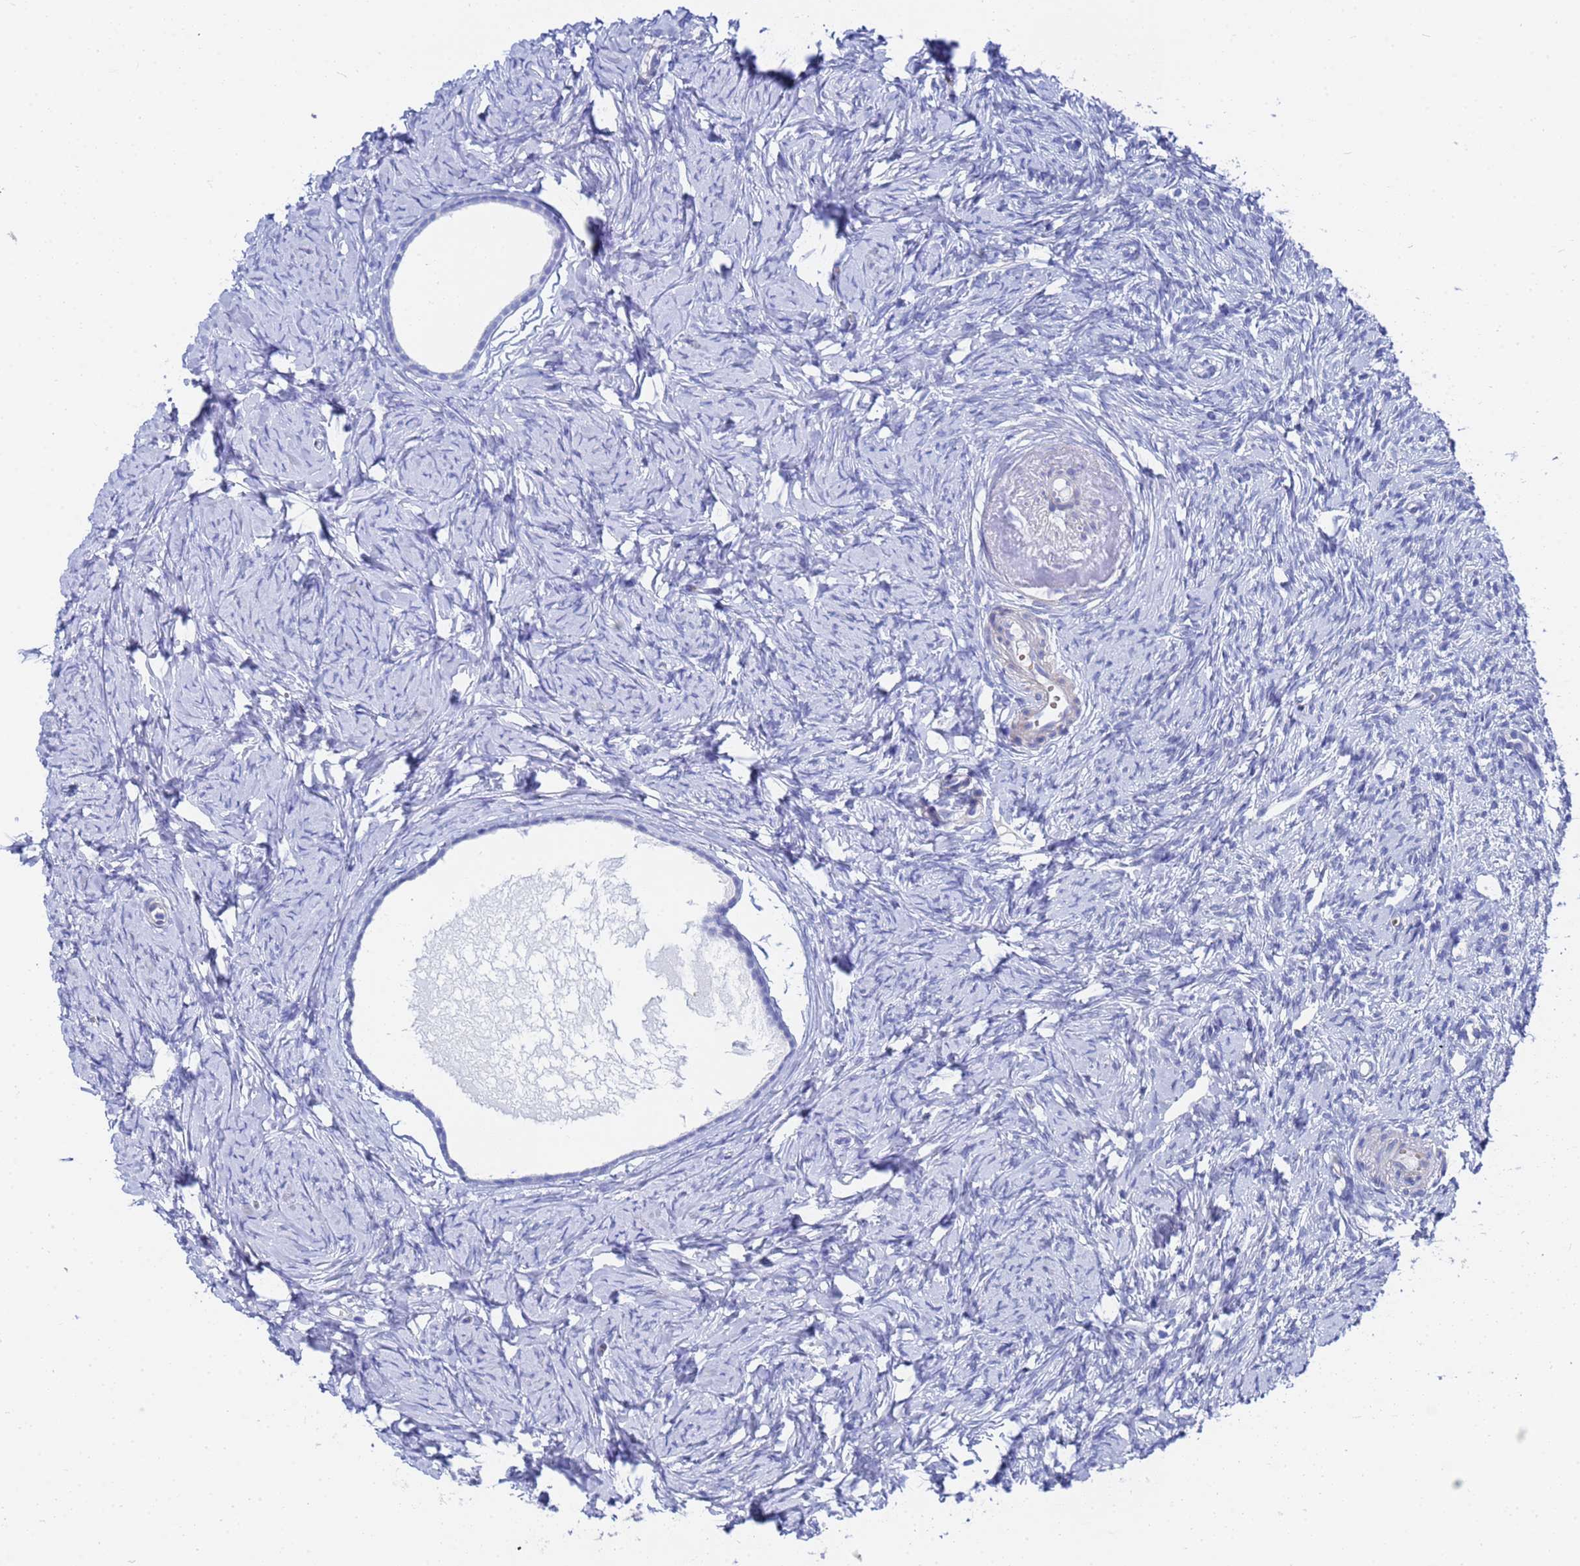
{"staining": {"intensity": "negative", "quantity": "none", "location": "none"}, "tissue": "ovary", "cell_type": "Ovarian stroma cells", "image_type": "normal", "snomed": [{"axis": "morphology", "description": "Normal tissue, NOS"}, {"axis": "topography", "description": "Ovary"}], "caption": "The photomicrograph exhibits no significant positivity in ovarian stroma cells of ovary. (Stains: DAB (3,3'-diaminobenzidine) immunohistochemistry (IHC) with hematoxylin counter stain, Microscopy: brightfield microscopy at high magnification).", "gene": "ZNF26", "patient": {"sex": "female", "age": 51}}